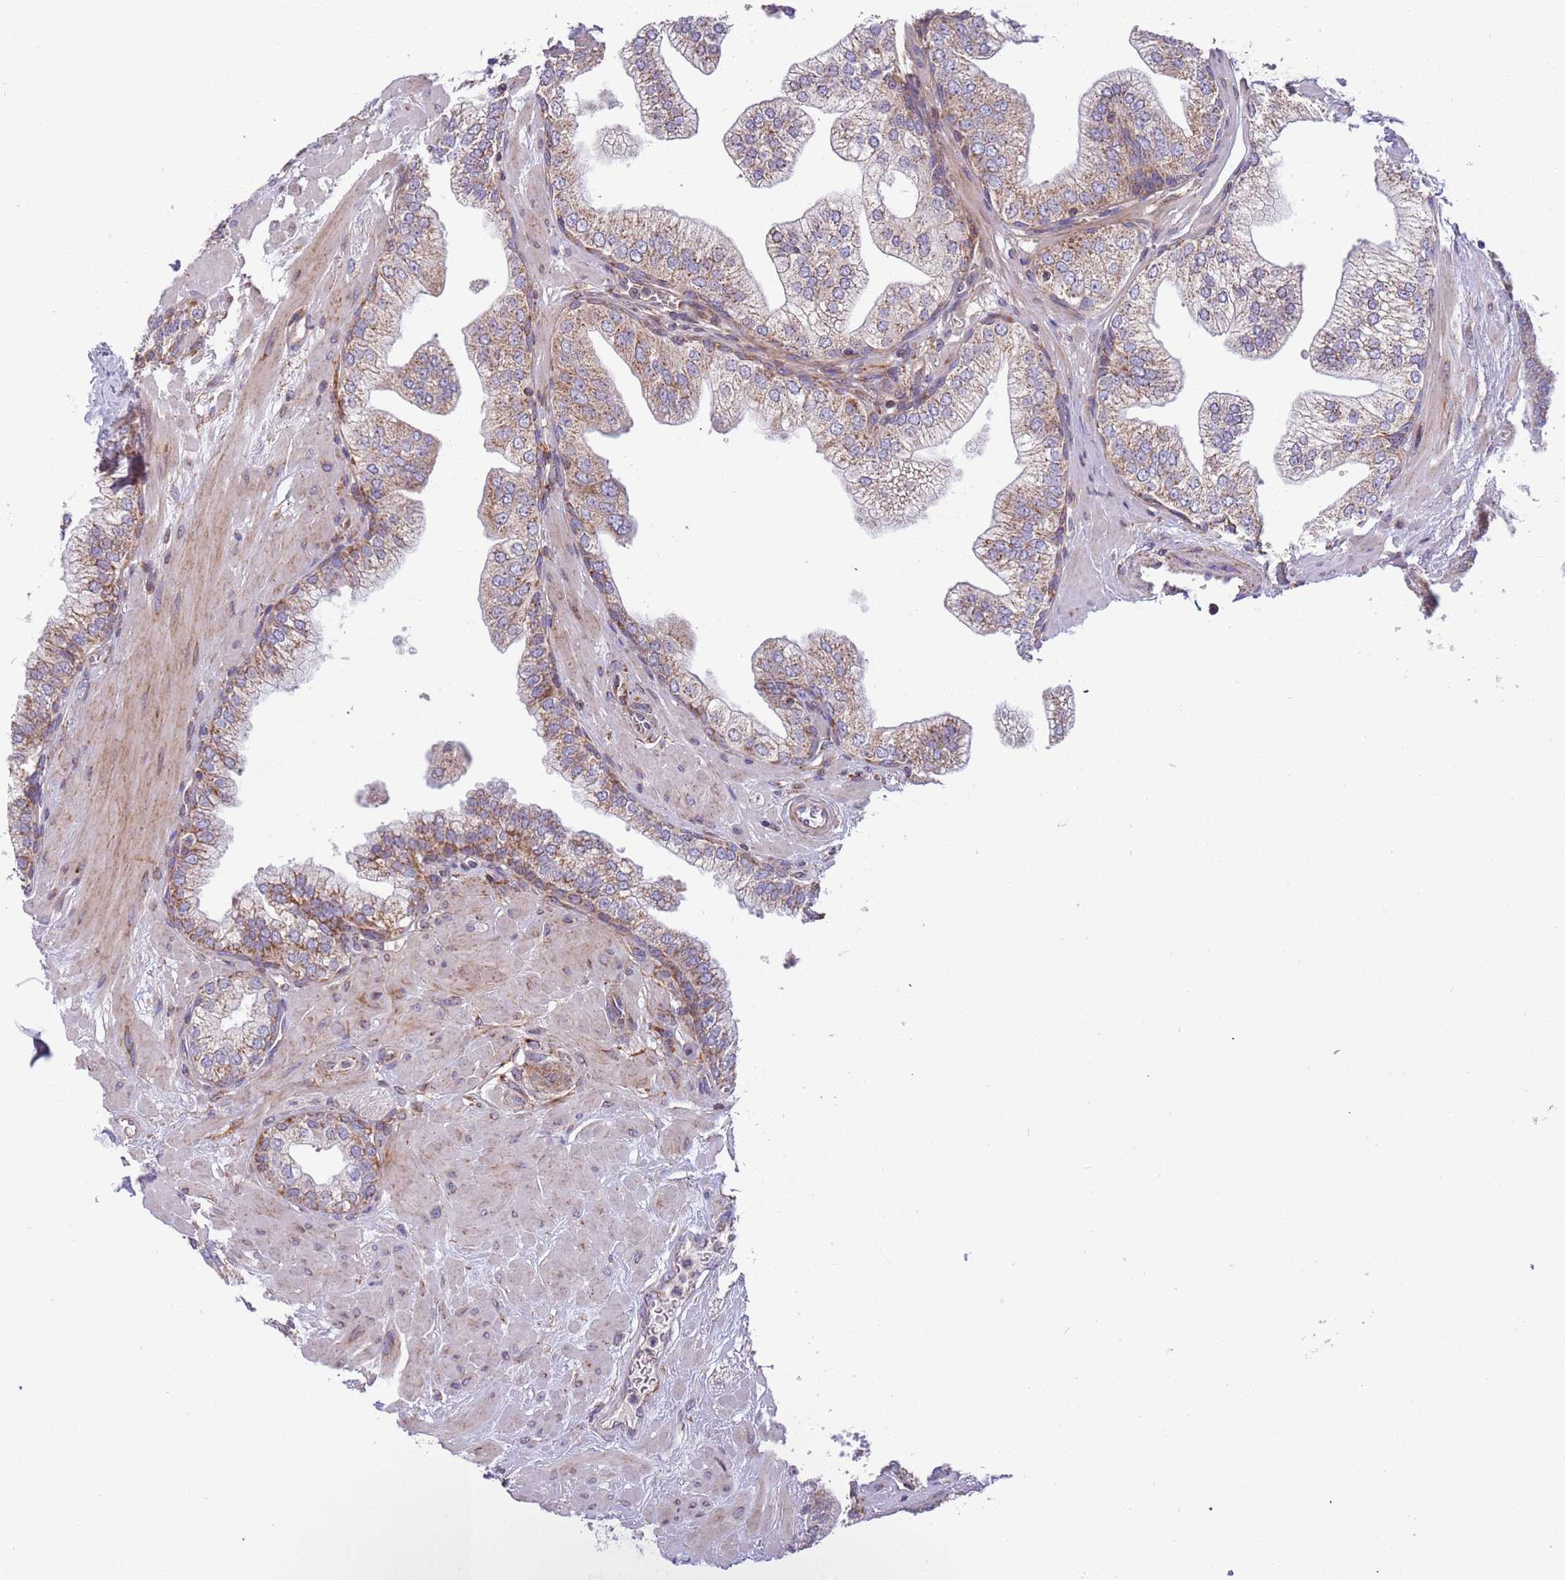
{"staining": {"intensity": "weak", "quantity": "25%-75%", "location": "cytoplasmic/membranous"}, "tissue": "prostate", "cell_type": "Glandular cells", "image_type": "normal", "snomed": [{"axis": "morphology", "description": "Normal tissue, NOS"}, {"axis": "topography", "description": "Prostate"}], "caption": "Prostate stained for a protein exhibits weak cytoplasmic/membranous positivity in glandular cells.", "gene": "IRS4", "patient": {"sex": "male", "age": 60}}